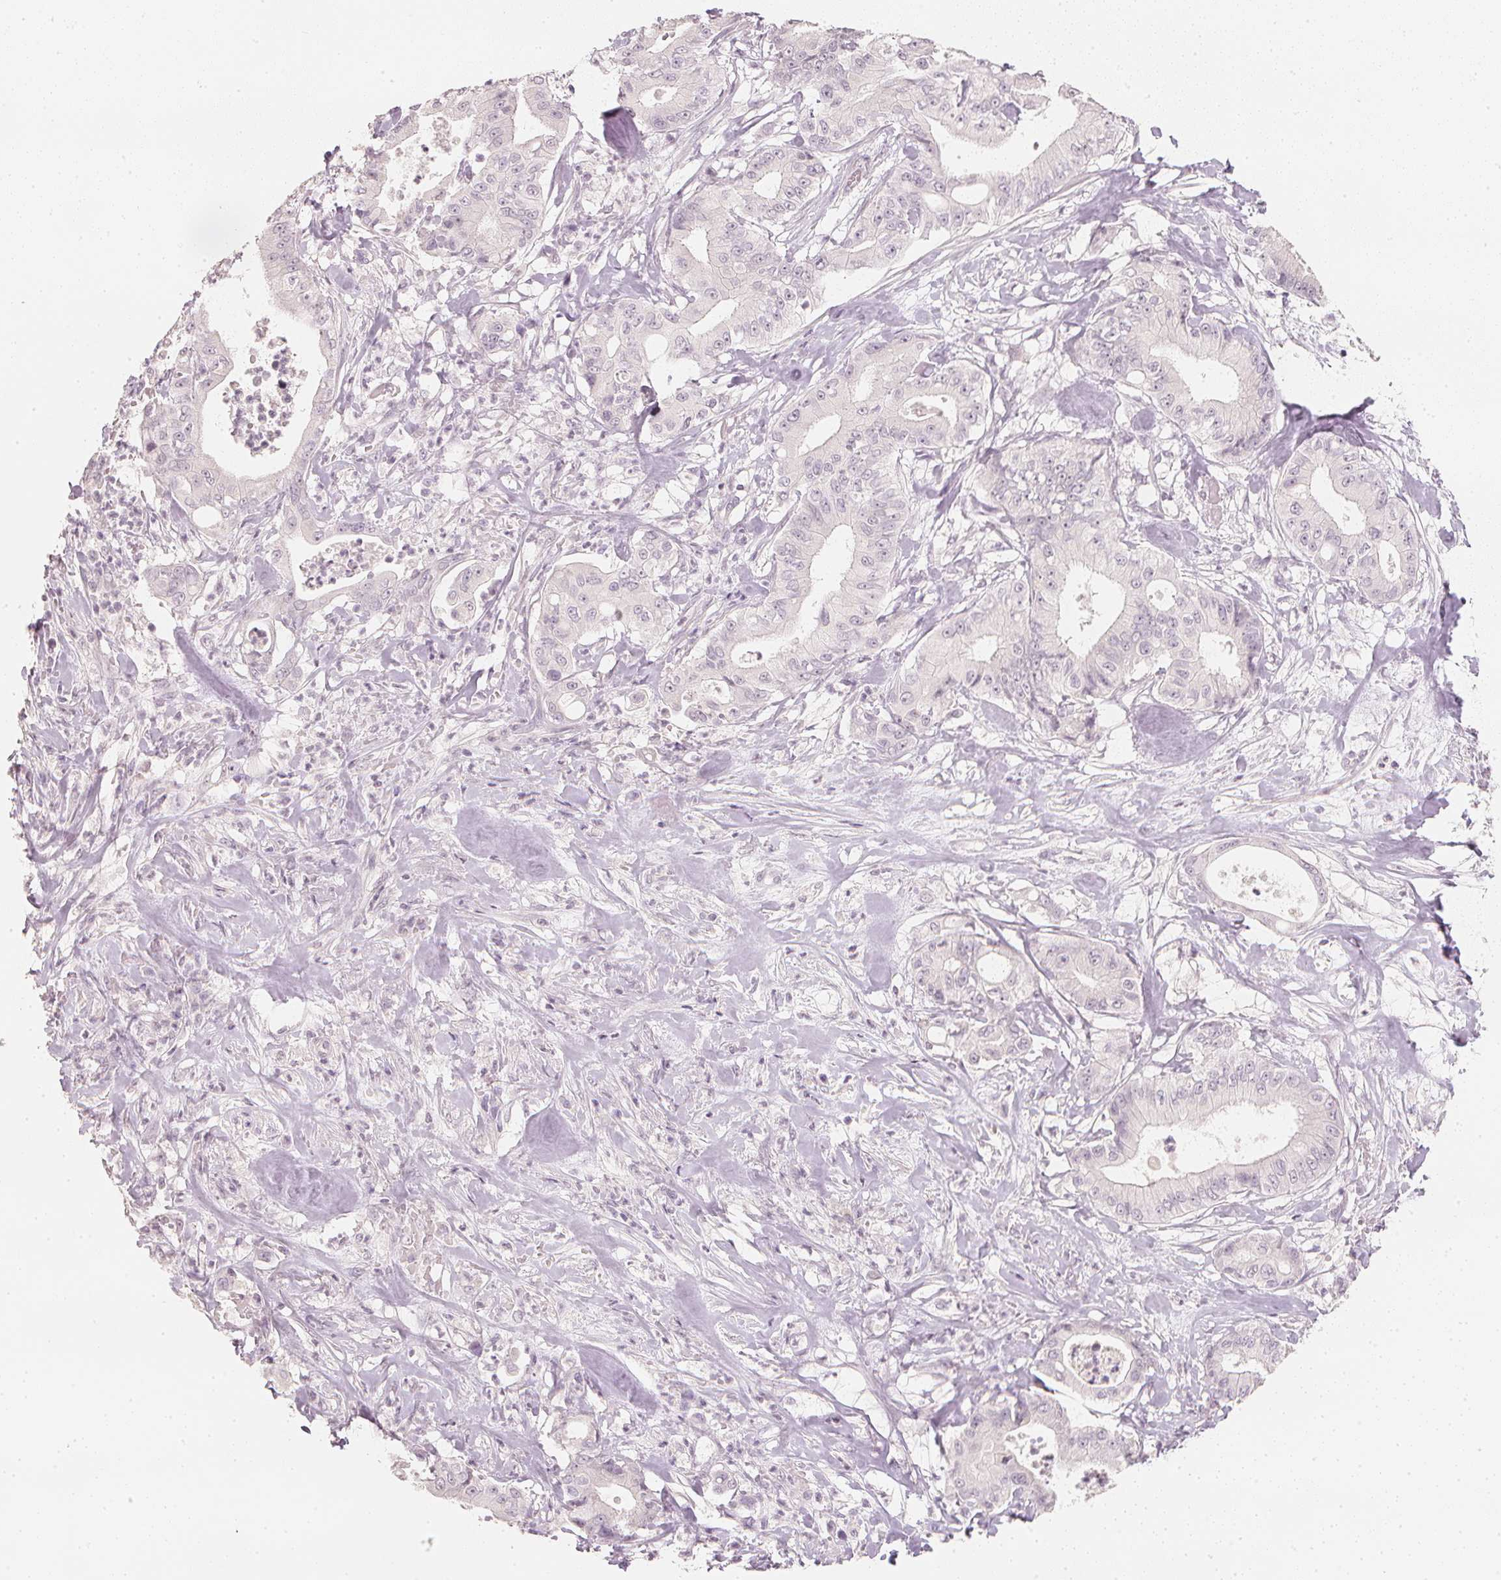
{"staining": {"intensity": "negative", "quantity": "none", "location": "none"}, "tissue": "pancreatic cancer", "cell_type": "Tumor cells", "image_type": "cancer", "snomed": [{"axis": "morphology", "description": "Adenocarcinoma, NOS"}, {"axis": "topography", "description": "Pancreas"}], "caption": "Immunohistochemistry micrograph of neoplastic tissue: pancreatic adenocarcinoma stained with DAB exhibits no significant protein positivity in tumor cells.", "gene": "CALB1", "patient": {"sex": "male", "age": 71}}